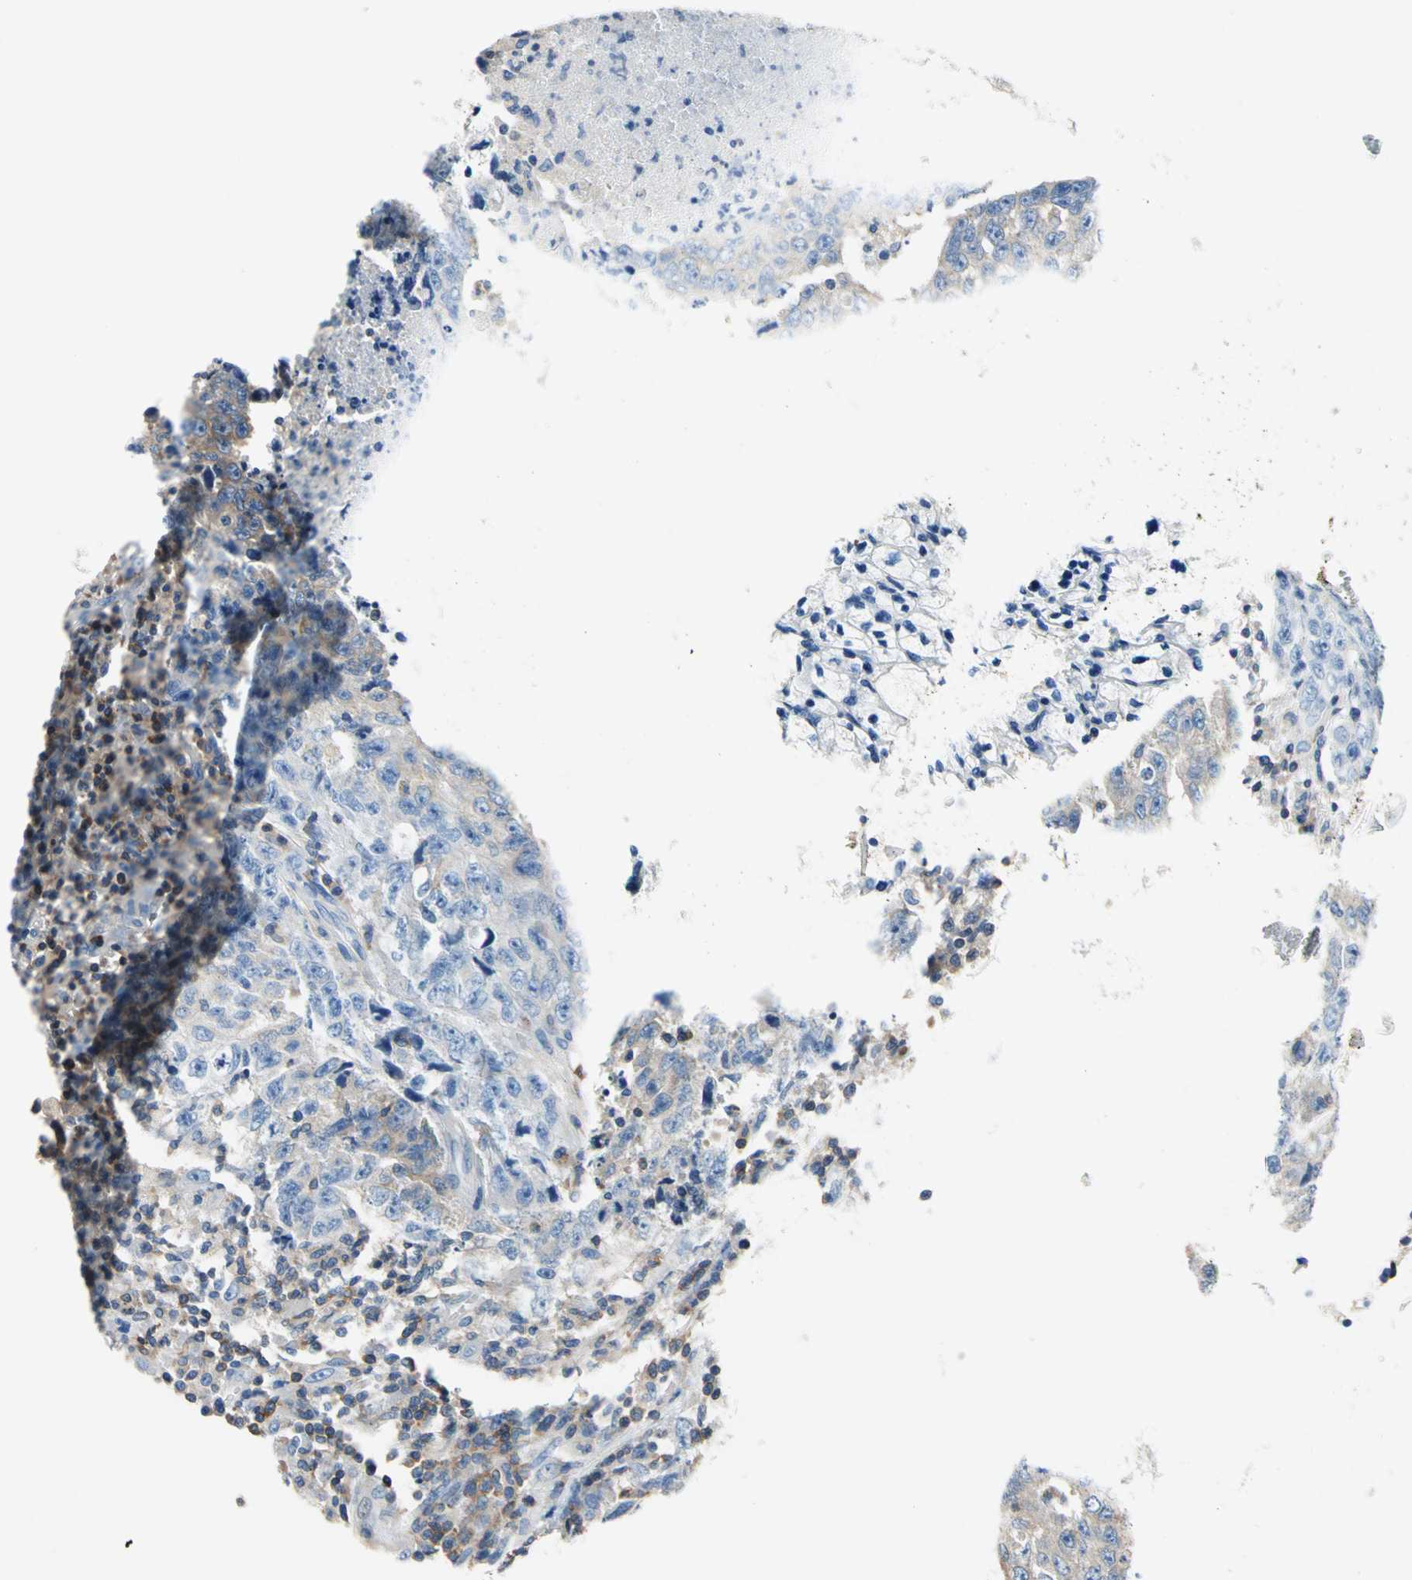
{"staining": {"intensity": "moderate", "quantity": "25%-75%", "location": "cytoplasmic/membranous"}, "tissue": "testis cancer", "cell_type": "Tumor cells", "image_type": "cancer", "snomed": [{"axis": "morphology", "description": "Necrosis, NOS"}, {"axis": "morphology", "description": "Carcinoma, Embryonal, NOS"}, {"axis": "topography", "description": "Testis"}], "caption": "Testis embryonal carcinoma stained with immunohistochemistry shows moderate cytoplasmic/membranous expression in approximately 25%-75% of tumor cells.", "gene": "SEPTIN6", "patient": {"sex": "male", "age": 19}}